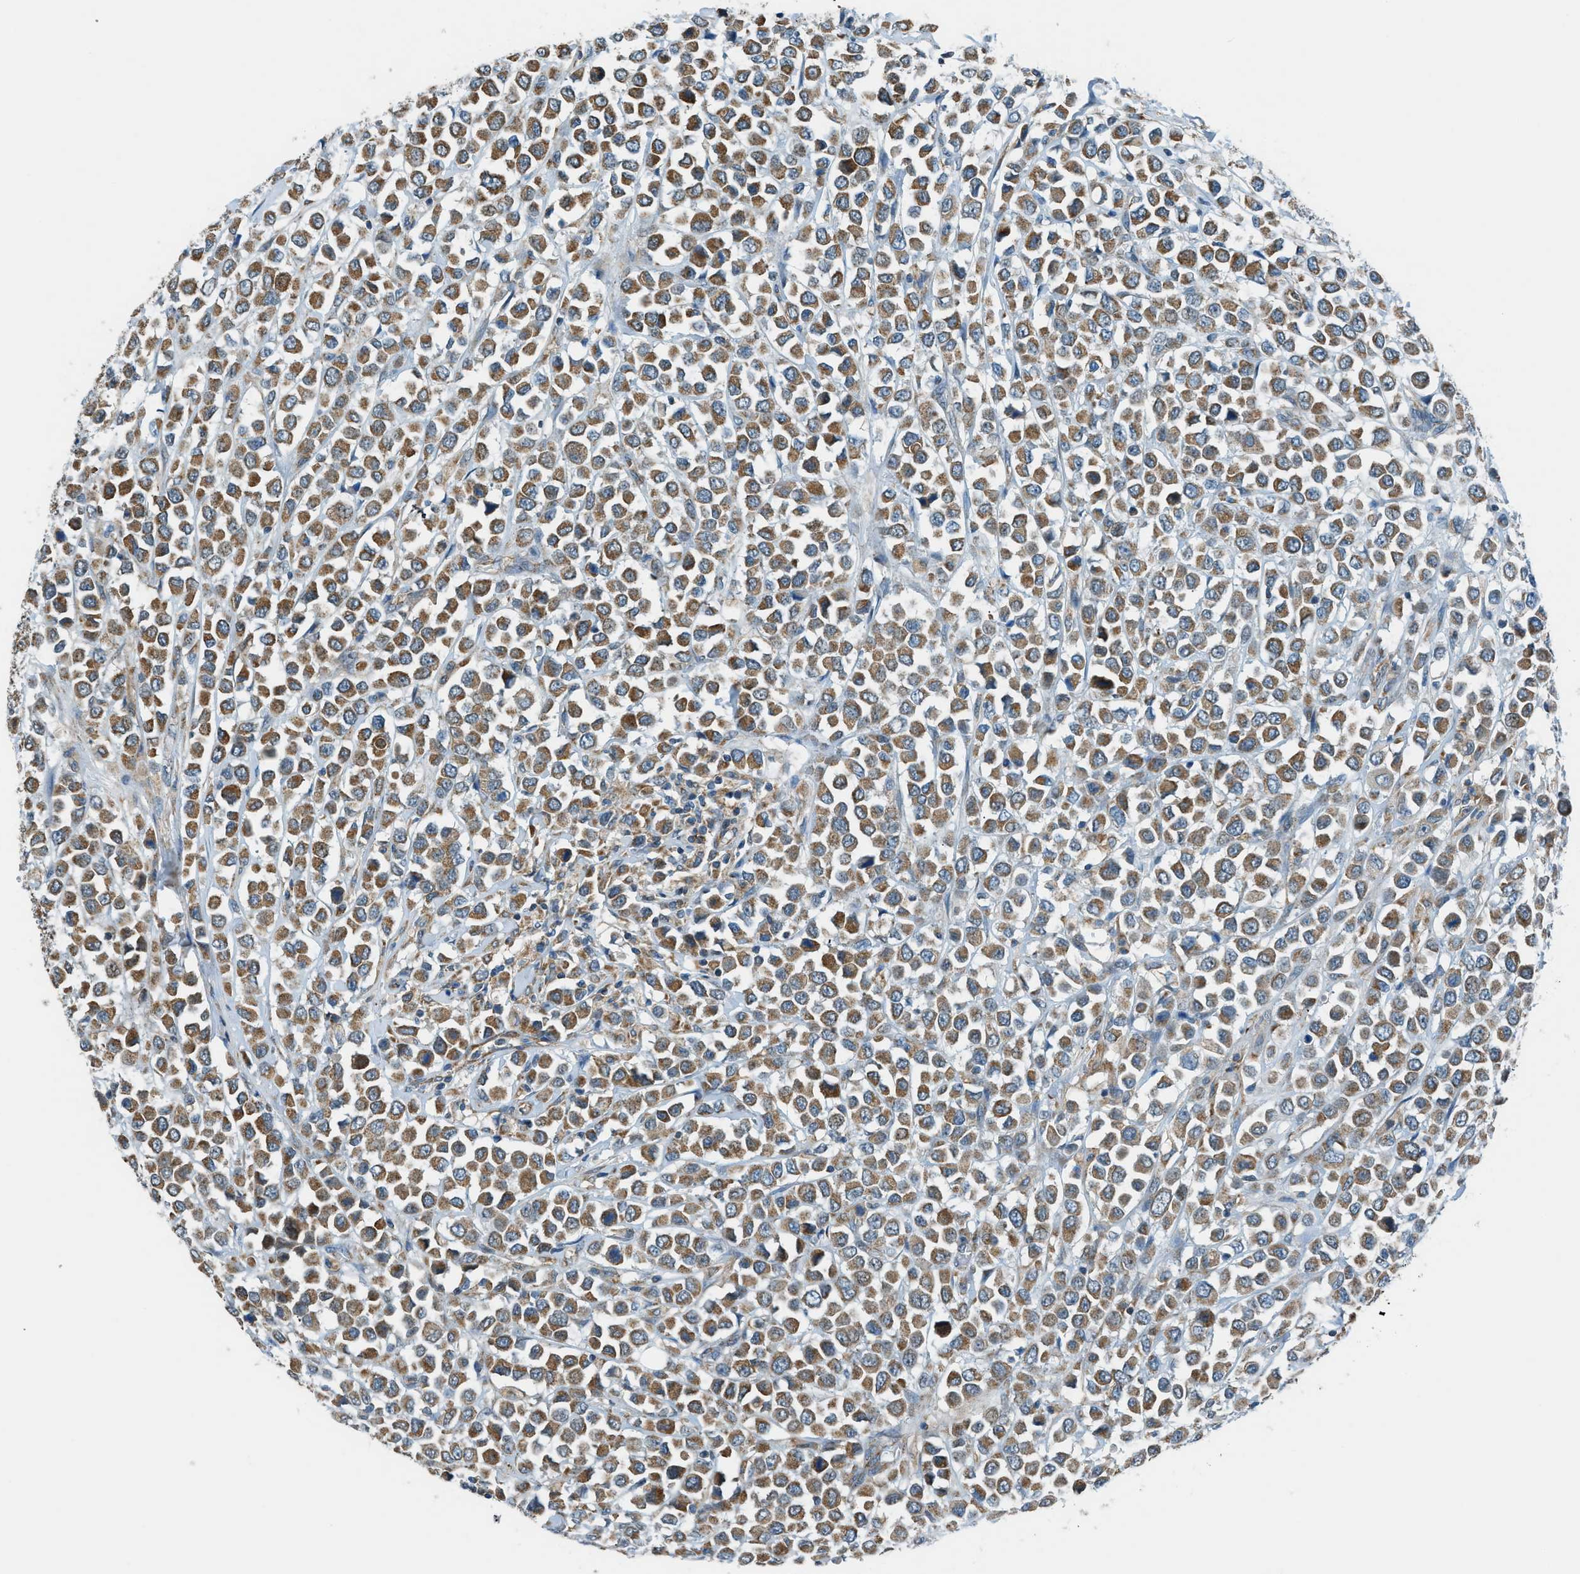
{"staining": {"intensity": "moderate", "quantity": ">75%", "location": "cytoplasmic/membranous"}, "tissue": "breast cancer", "cell_type": "Tumor cells", "image_type": "cancer", "snomed": [{"axis": "morphology", "description": "Duct carcinoma"}, {"axis": "topography", "description": "Breast"}], "caption": "A high-resolution photomicrograph shows IHC staining of infiltrating ductal carcinoma (breast), which demonstrates moderate cytoplasmic/membranous positivity in approximately >75% of tumor cells. The staining is performed using DAB (3,3'-diaminobenzidine) brown chromogen to label protein expression. The nuclei are counter-stained blue using hematoxylin.", "gene": "PIGG", "patient": {"sex": "female", "age": 61}}